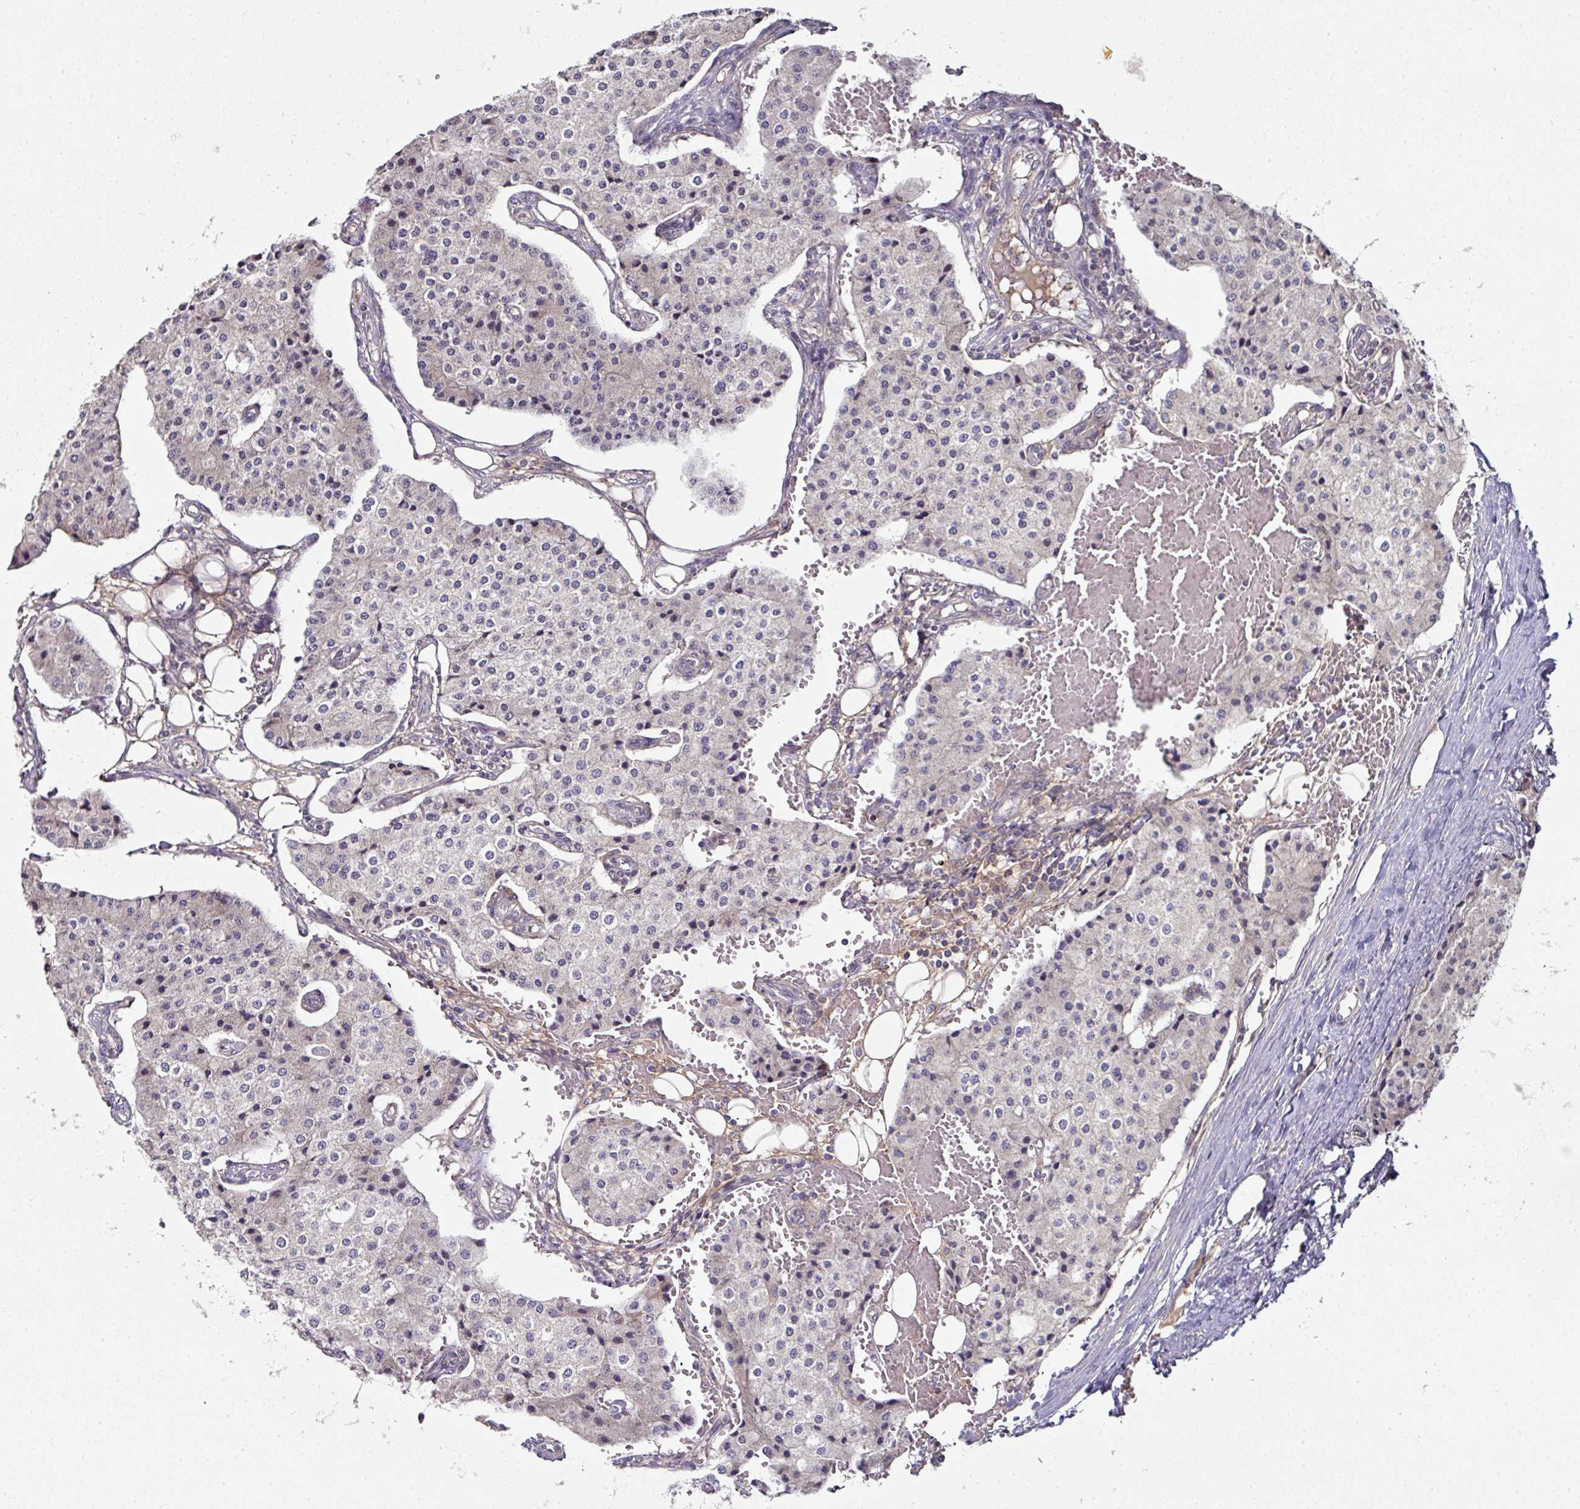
{"staining": {"intensity": "negative", "quantity": "none", "location": "none"}, "tissue": "carcinoid", "cell_type": "Tumor cells", "image_type": "cancer", "snomed": [{"axis": "morphology", "description": "Carcinoid, malignant, NOS"}, {"axis": "topography", "description": "Colon"}], "caption": "IHC of human carcinoid (malignant) shows no expression in tumor cells.", "gene": "CTDSP2", "patient": {"sex": "female", "age": 52}}